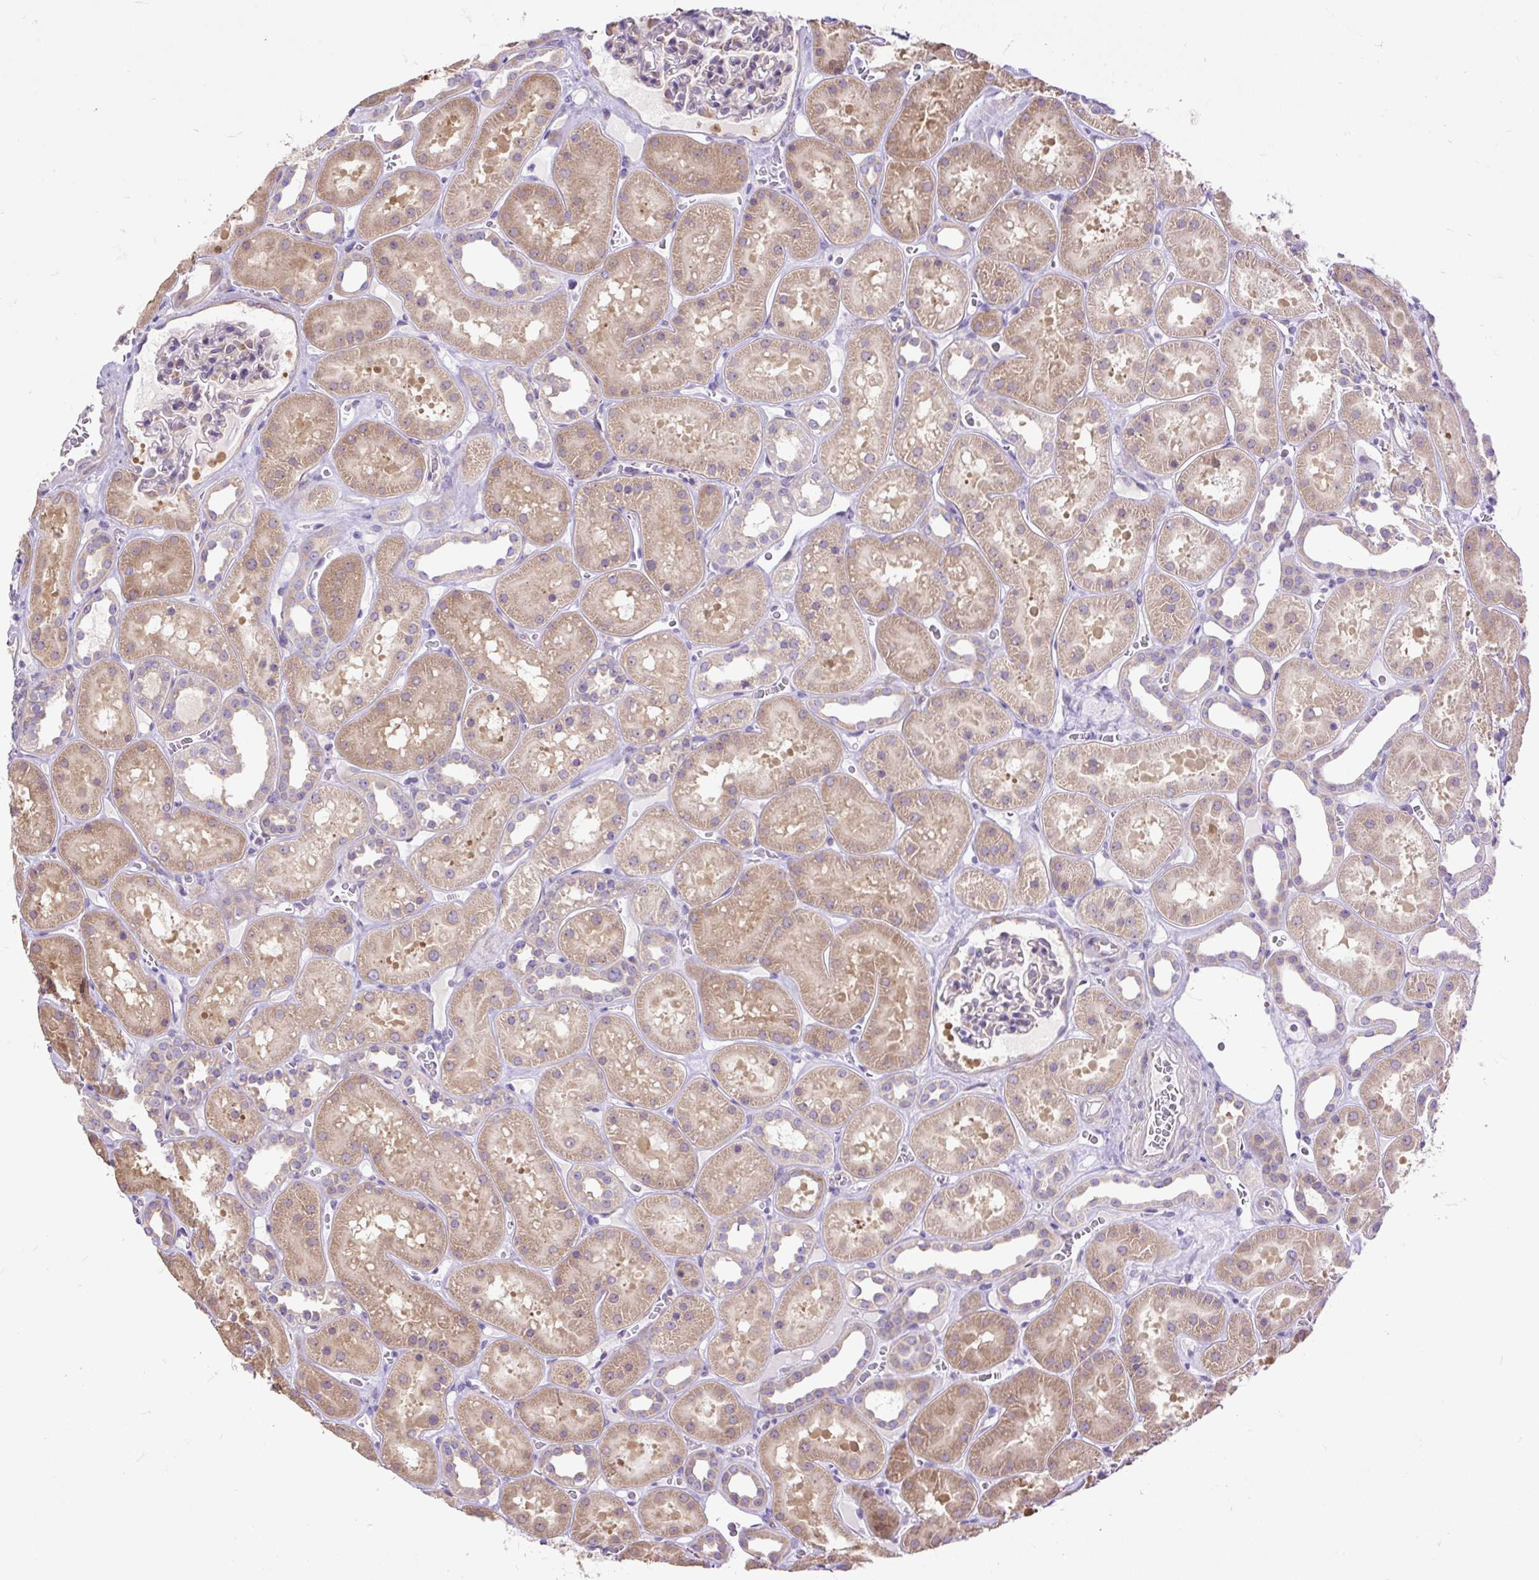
{"staining": {"intensity": "moderate", "quantity": "25%-75%", "location": "cytoplasmic/membranous"}, "tissue": "kidney", "cell_type": "Cells in glomeruli", "image_type": "normal", "snomed": [{"axis": "morphology", "description": "Normal tissue, NOS"}, {"axis": "topography", "description": "Kidney"}], "caption": "Unremarkable kidney demonstrates moderate cytoplasmic/membranous staining in approximately 25%-75% of cells in glomeruli.", "gene": "RPS5", "patient": {"sex": "female", "age": 41}}